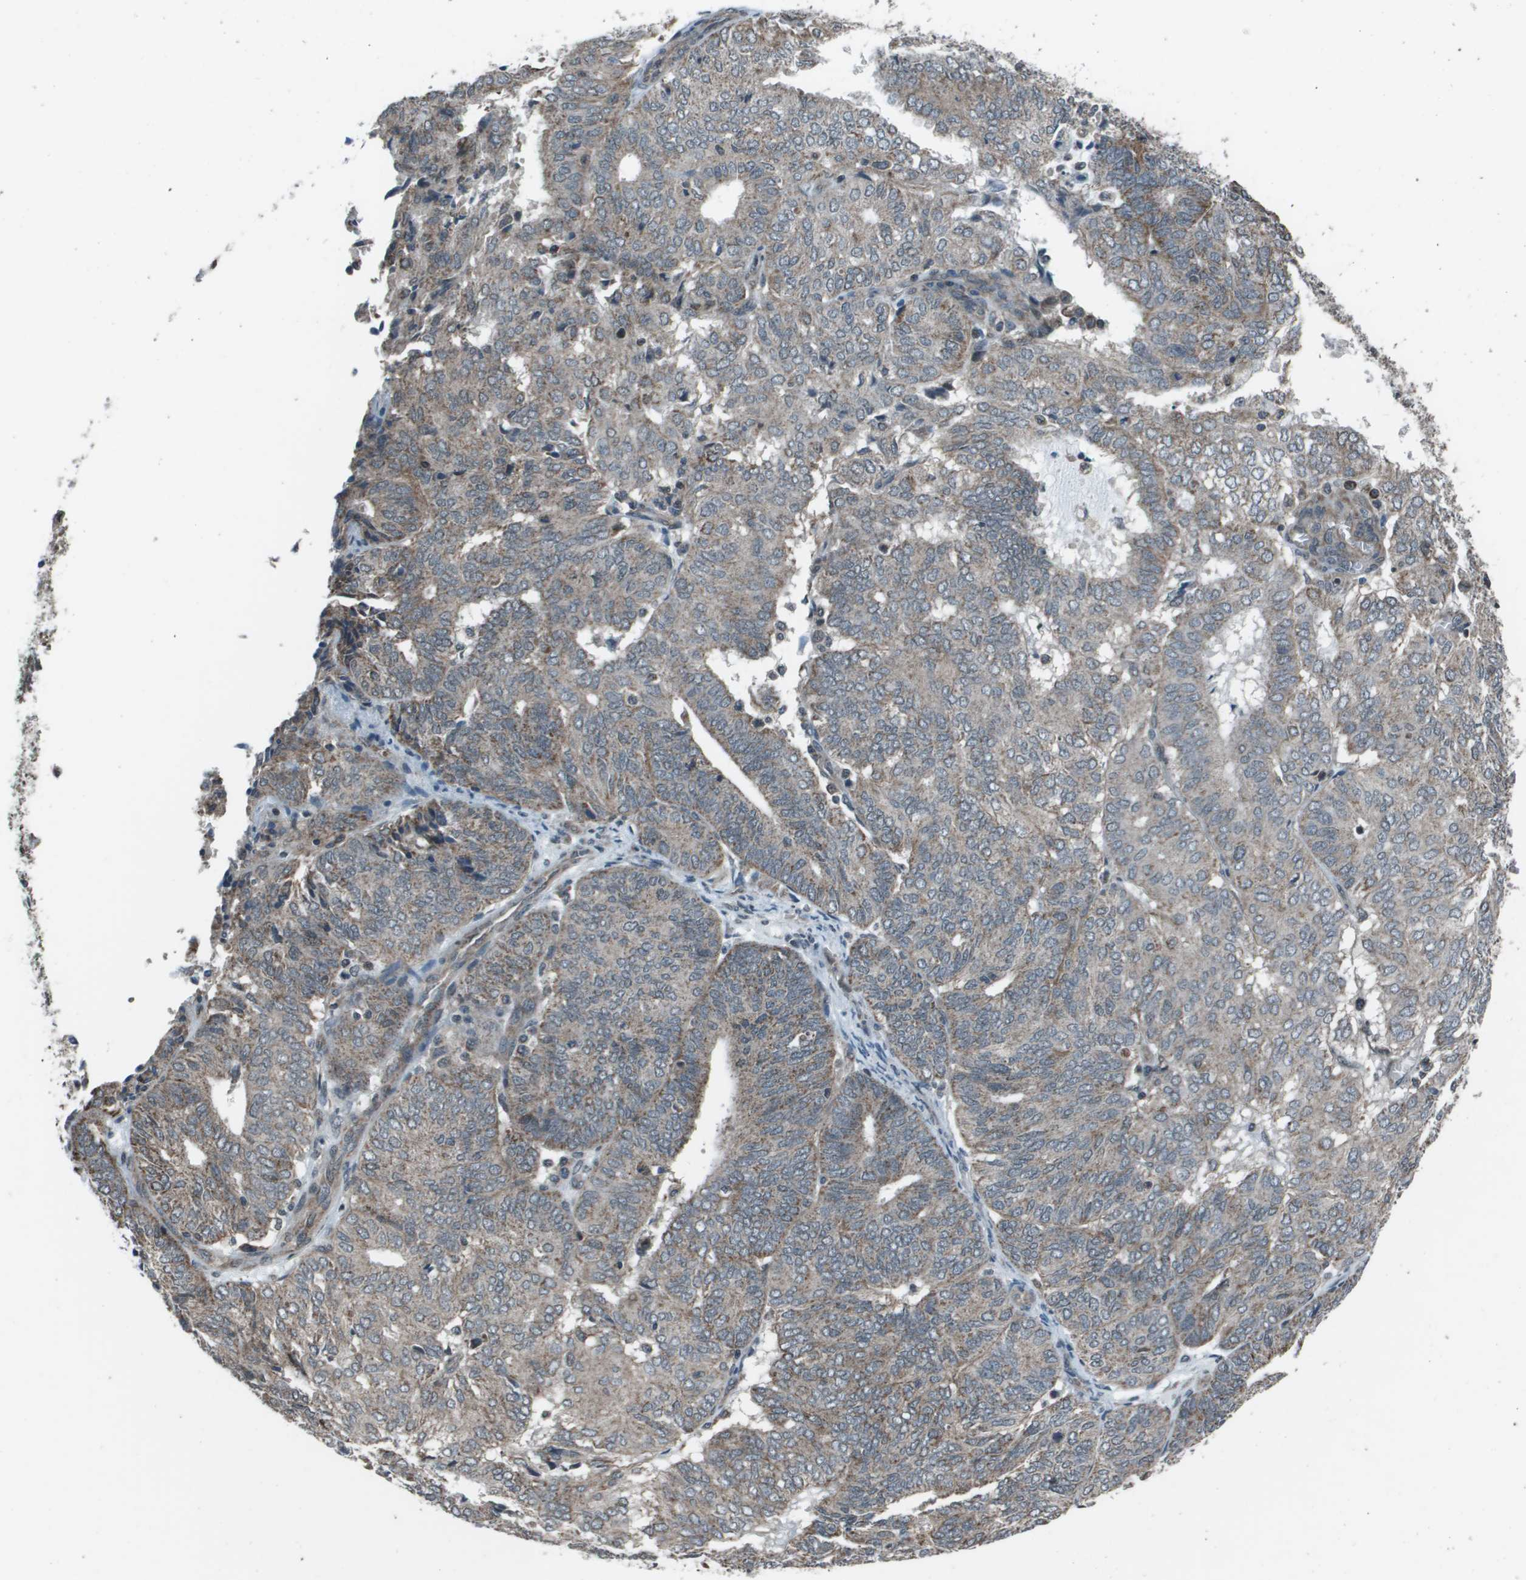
{"staining": {"intensity": "moderate", "quantity": "25%-75%", "location": "cytoplasmic/membranous"}, "tissue": "endometrial cancer", "cell_type": "Tumor cells", "image_type": "cancer", "snomed": [{"axis": "morphology", "description": "Adenocarcinoma, NOS"}, {"axis": "topography", "description": "Uterus"}], "caption": "Adenocarcinoma (endometrial) stained for a protein displays moderate cytoplasmic/membranous positivity in tumor cells.", "gene": "PPFIA1", "patient": {"sex": "female", "age": 60}}